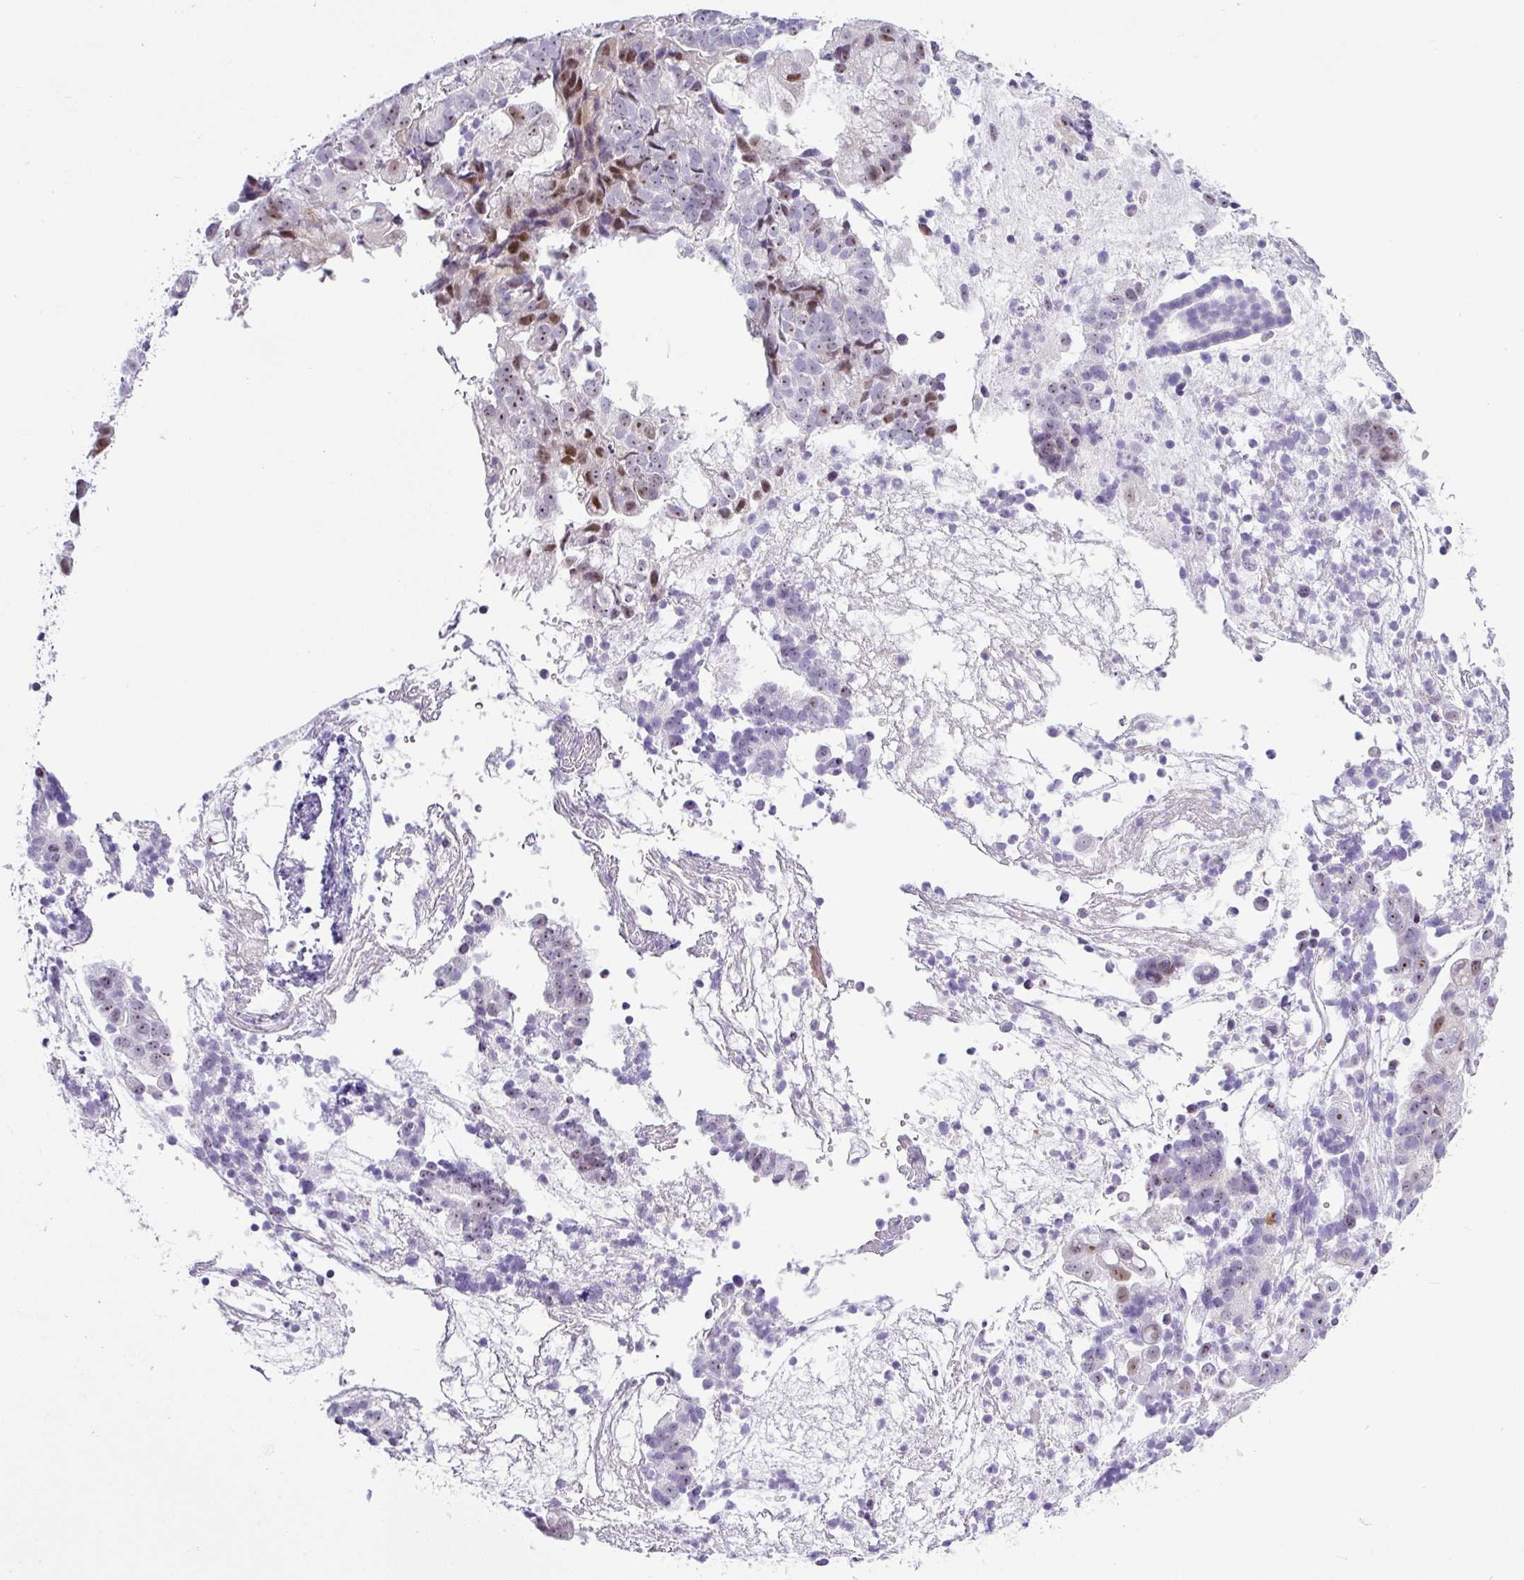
{"staining": {"intensity": "moderate", "quantity": "<25%", "location": "nuclear"}, "tissue": "endometrial cancer", "cell_type": "Tumor cells", "image_type": "cancer", "snomed": [{"axis": "morphology", "description": "Adenocarcinoma, NOS"}, {"axis": "topography", "description": "Endometrium"}], "caption": "Endometrial adenocarcinoma tissue exhibits moderate nuclear staining in about <25% of tumor cells, visualized by immunohistochemistry.", "gene": "NDUFB2", "patient": {"sex": "female", "age": 76}}